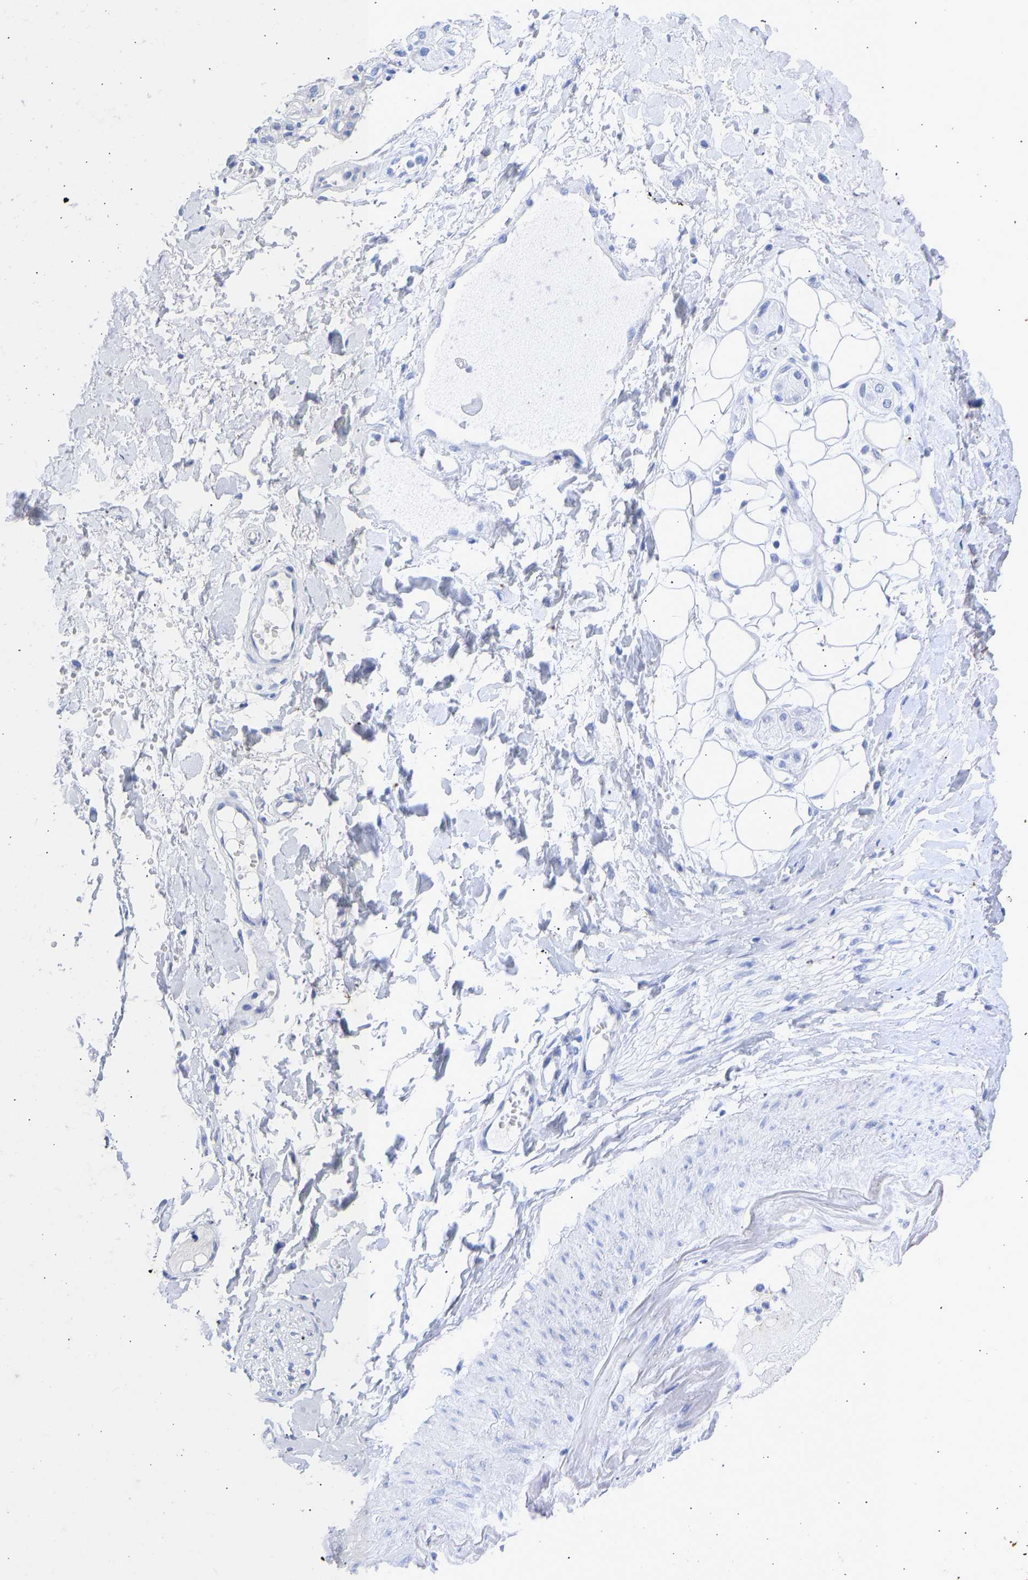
{"staining": {"intensity": "negative", "quantity": "none", "location": "none"}, "tissue": "adipose tissue", "cell_type": "Adipocytes", "image_type": "normal", "snomed": [{"axis": "morphology", "description": "Normal tissue, NOS"}, {"axis": "morphology", "description": "Inflammation, NOS"}, {"axis": "topography", "description": "Salivary gland"}, {"axis": "topography", "description": "Peripheral nerve tissue"}], "caption": "IHC micrograph of normal adipose tissue: adipose tissue stained with DAB (3,3'-diaminobenzidine) exhibits no significant protein staining in adipocytes. (DAB immunohistochemistry, high magnification).", "gene": "KRT1", "patient": {"sex": "female", "age": 75}}